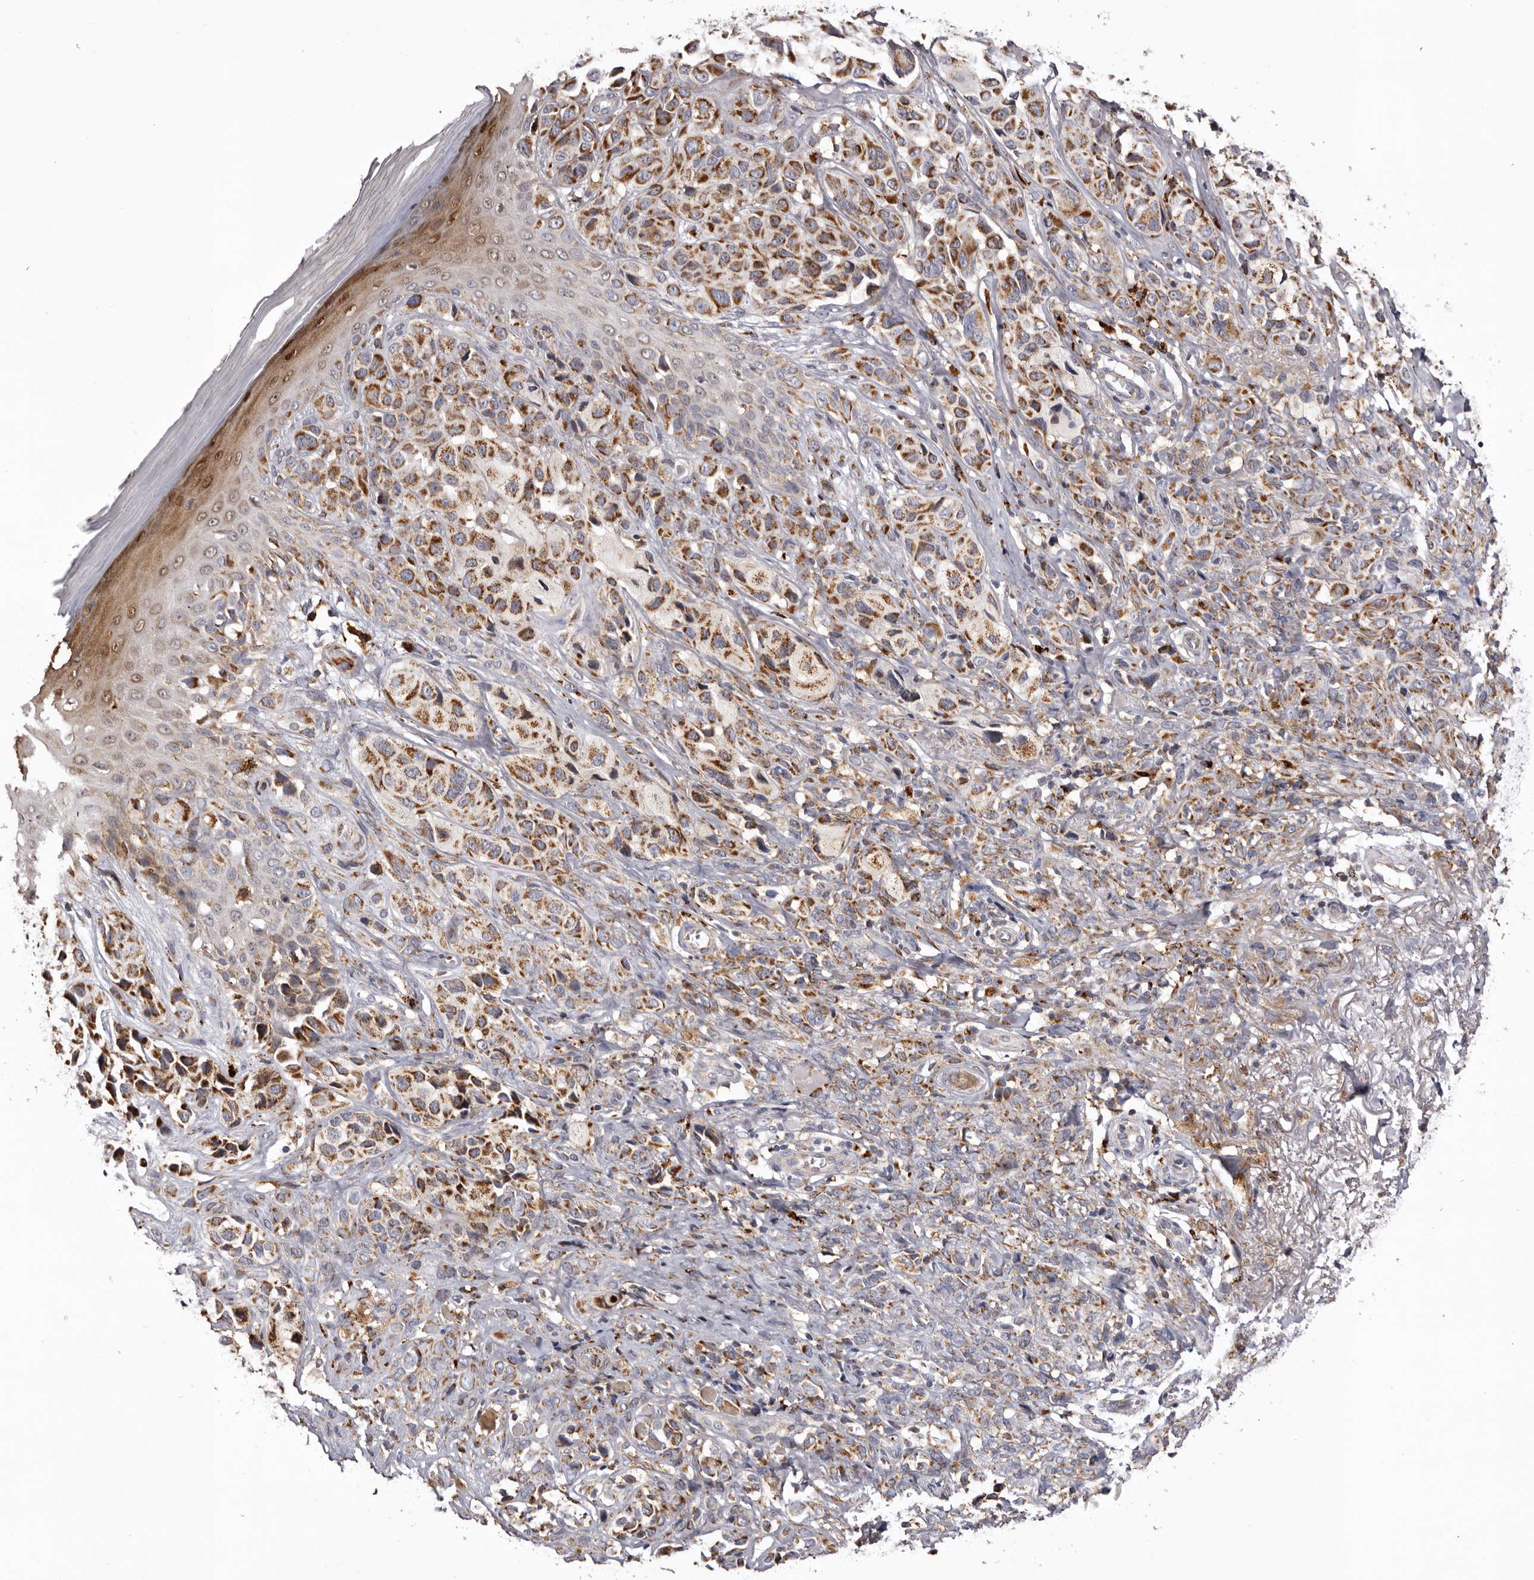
{"staining": {"intensity": "strong", "quantity": ">75%", "location": "cytoplasmic/membranous"}, "tissue": "melanoma", "cell_type": "Tumor cells", "image_type": "cancer", "snomed": [{"axis": "morphology", "description": "Malignant melanoma, NOS"}, {"axis": "topography", "description": "Skin"}], "caption": "This is an image of immunohistochemistry (IHC) staining of melanoma, which shows strong staining in the cytoplasmic/membranous of tumor cells.", "gene": "MECR", "patient": {"sex": "female", "age": 58}}